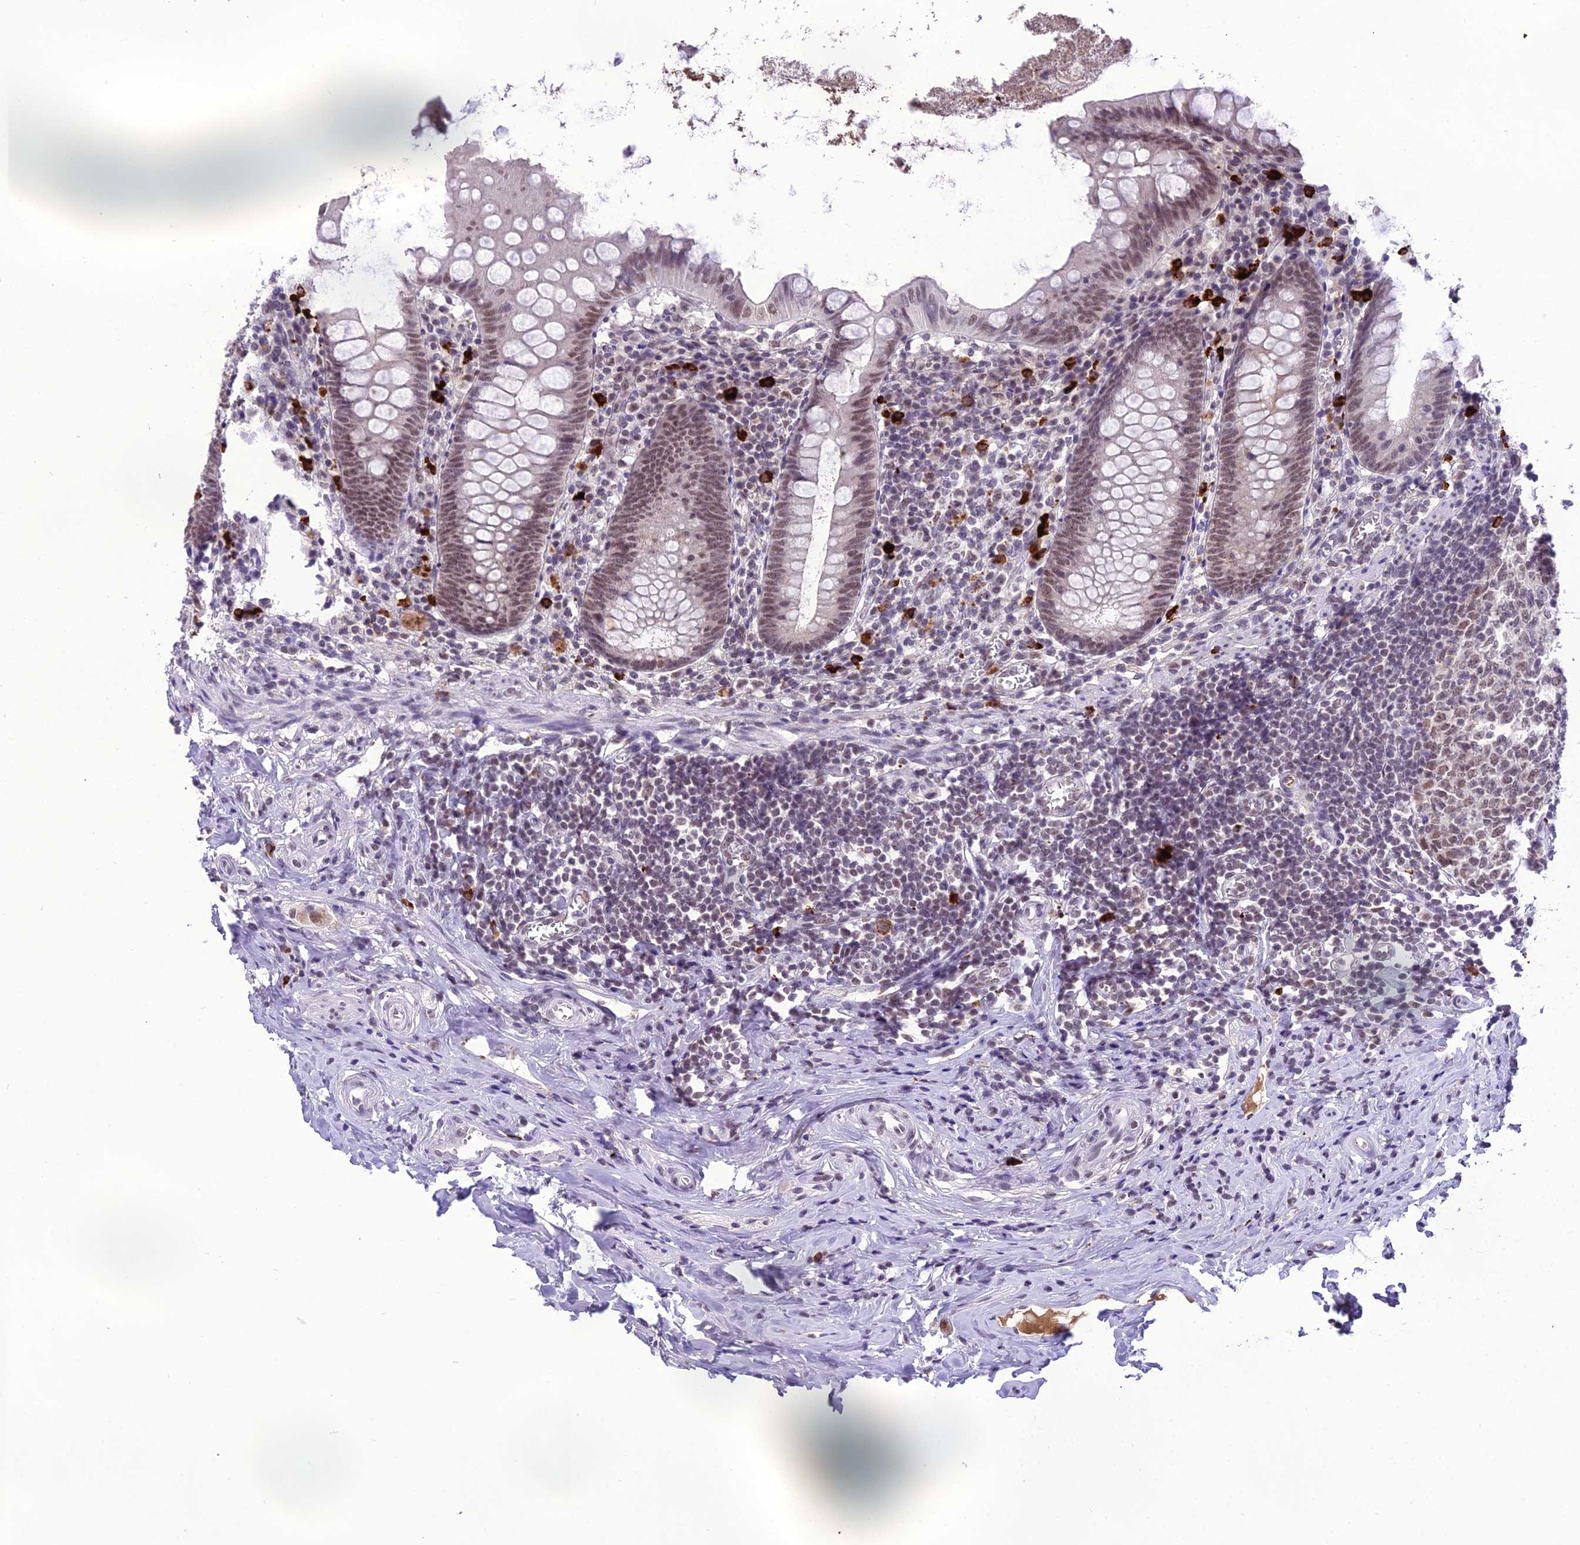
{"staining": {"intensity": "moderate", "quantity": ">75%", "location": "nuclear"}, "tissue": "appendix", "cell_type": "Glandular cells", "image_type": "normal", "snomed": [{"axis": "morphology", "description": "Normal tissue, NOS"}, {"axis": "topography", "description": "Appendix"}], "caption": "IHC histopathology image of benign appendix: appendix stained using immunohistochemistry (IHC) reveals medium levels of moderate protein expression localized specifically in the nuclear of glandular cells, appearing as a nuclear brown color.", "gene": "SH3RF3", "patient": {"sex": "female", "age": 51}}